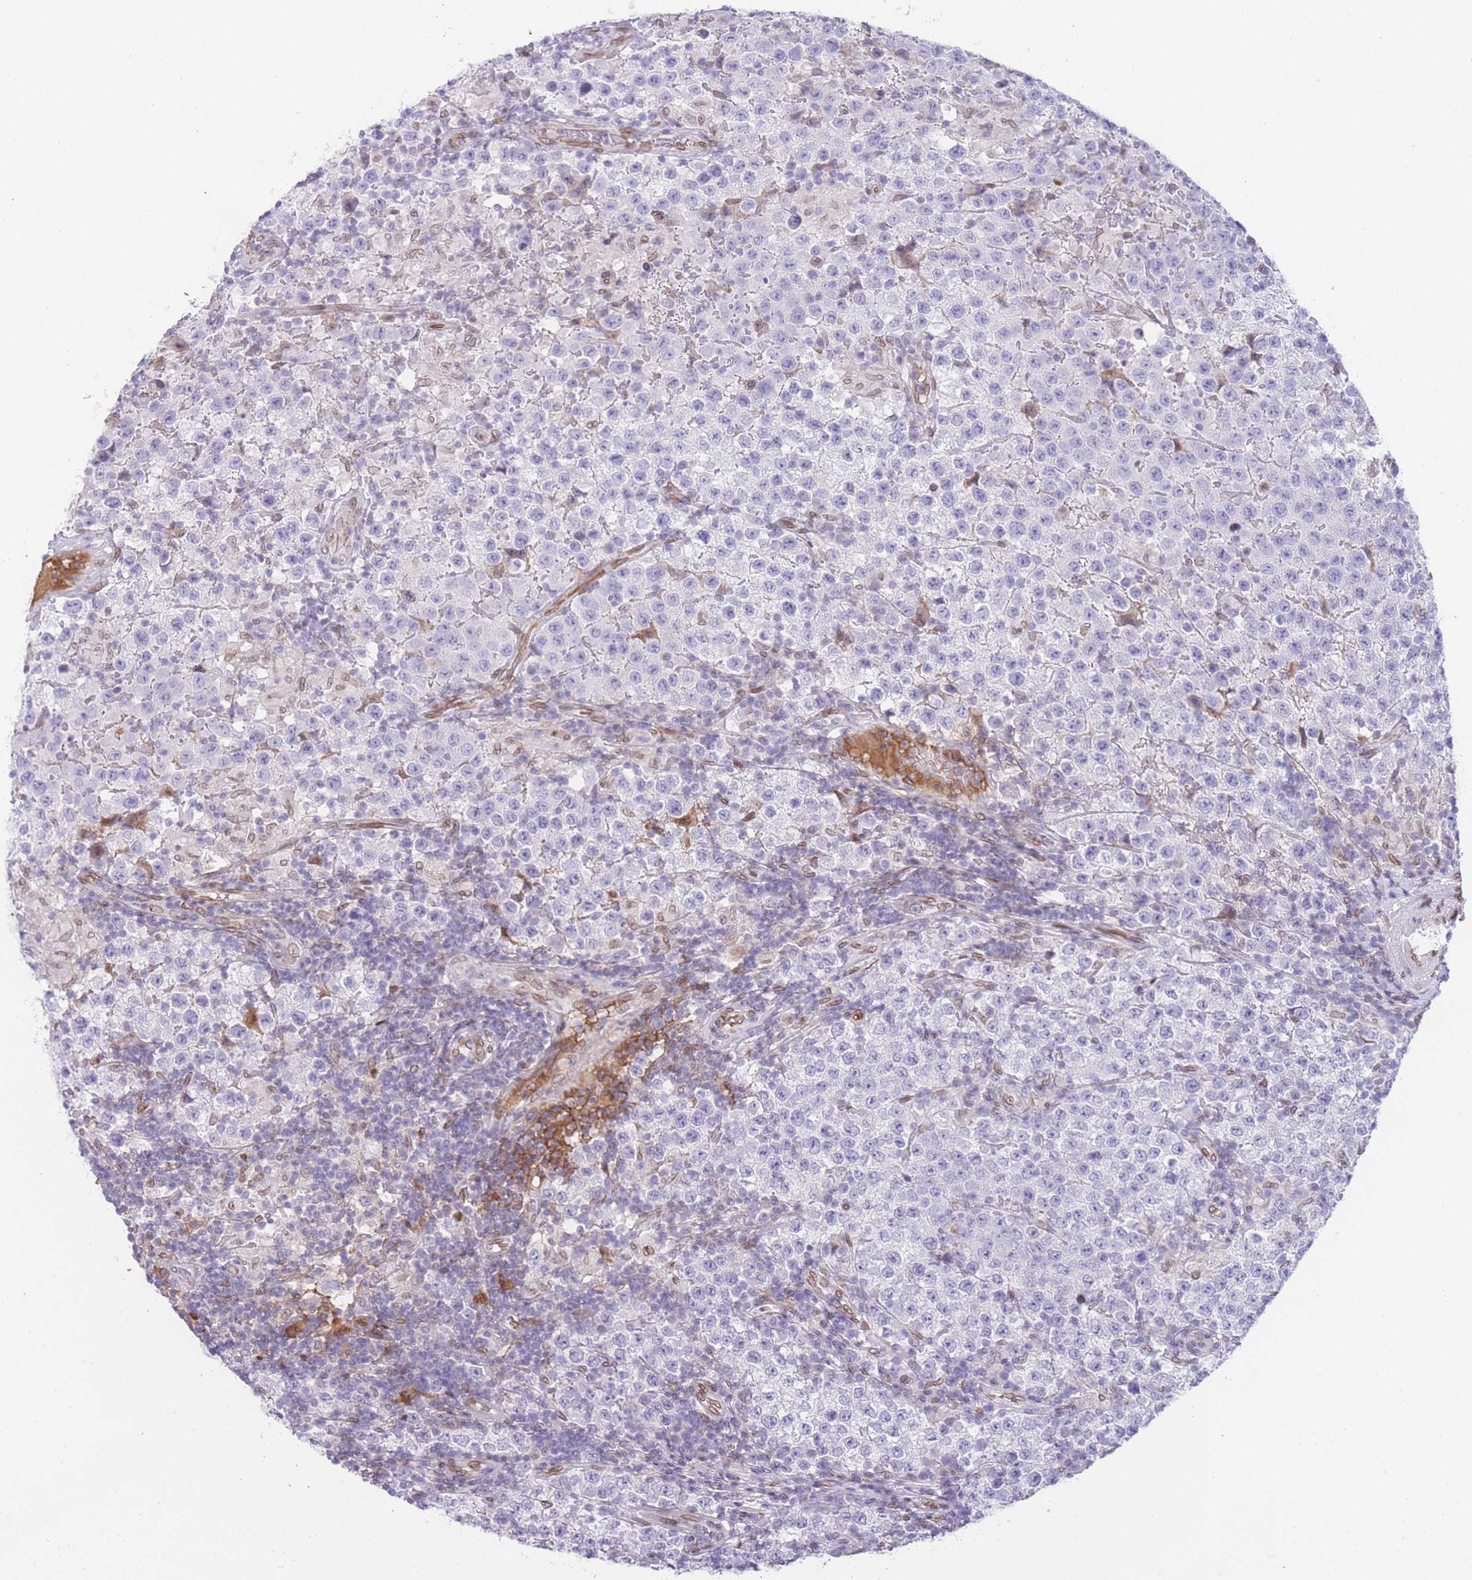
{"staining": {"intensity": "negative", "quantity": "none", "location": "none"}, "tissue": "testis cancer", "cell_type": "Tumor cells", "image_type": "cancer", "snomed": [{"axis": "morphology", "description": "Seminoma, NOS"}, {"axis": "morphology", "description": "Carcinoma, Embryonal, NOS"}, {"axis": "topography", "description": "Testis"}], "caption": "Tumor cells are negative for brown protein staining in testis cancer.", "gene": "OR10AD1", "patient": {"sex": "male", "age": 41}}